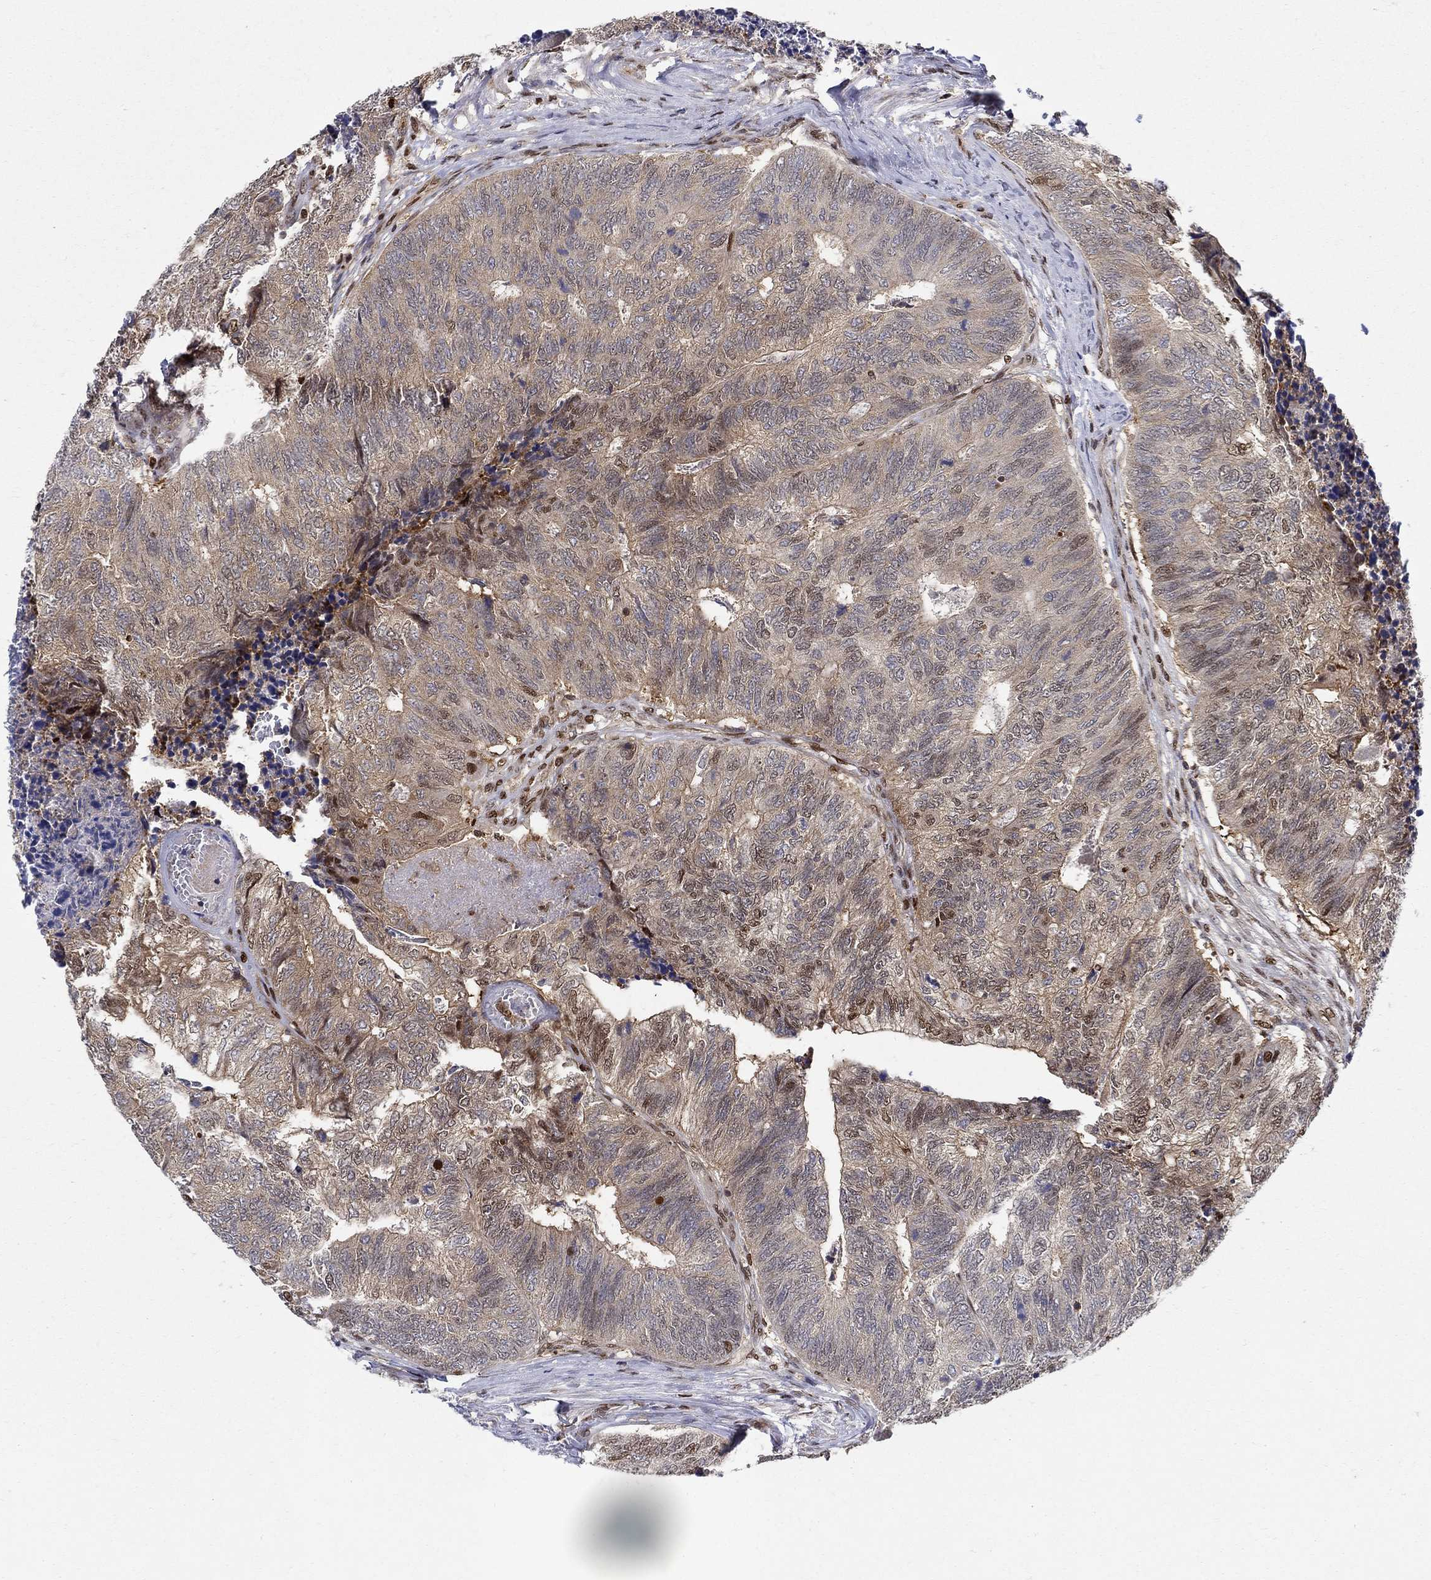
{"staining": {"intensity": "moderate", "quantity": "<25%", "location": "nuclear"}, "tissue": "colorectal cancer", "cell_type": "Tumor cells", "image_type": "cancer", "snomed": [{"axis": "morphology", "description": "Adenocarcinoma, NOS"}, {"axis": "topography", "description": "Colon"}], "caption": "High-magnification brightfield microscopy of adenocarcinoma (colorectal) stained with DAB (3,3'-diaminobenzidine) (brown) and counterstained with hematoxylin (blue). tumor cells exhibit moderate nuclear expression is identified in approximately<25% of cells.", "gene": "ZNF594", "patient": {"sex": "female", "age": 67}}